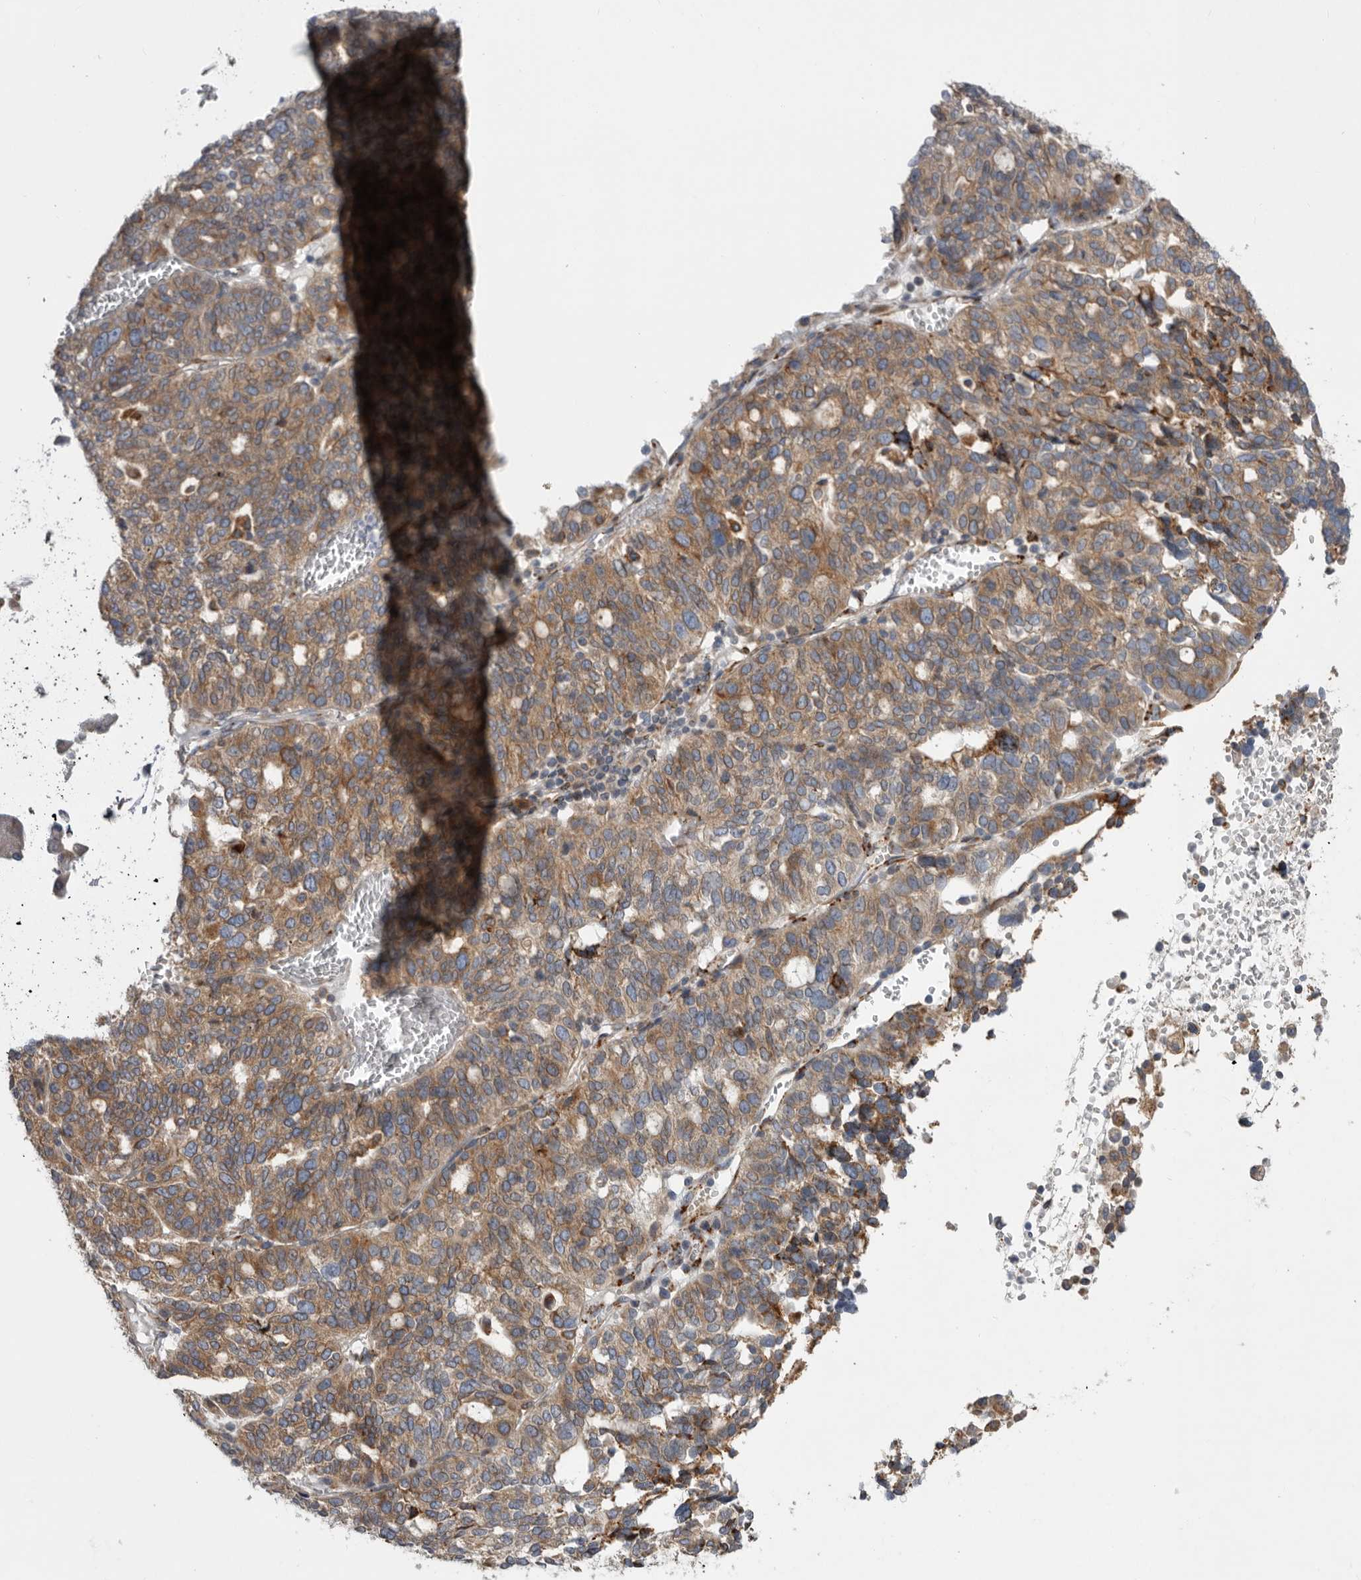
{"staining": {"intensity": "moderate", "quantity": ">75%", "location": "cytoplasmic/membranous"}, "tissue": "ovarian cancer", "cell_type": "Tumor cells", "image_type": "cancer", "snomed": [{"axis": "morphology", "description": "Cystadenocarcinoma, serous, NOS"}, {"axis": "topography", "description": "Ovary"}], "caption": "Protein expression analysis of ovarian serous cystadenocarcinoma displays moderate cytoplasmic/membranous staining in approximately >75% of tumor cells.", "gene": "GANAB", "patient": {"sex": "female", "age": 59}}